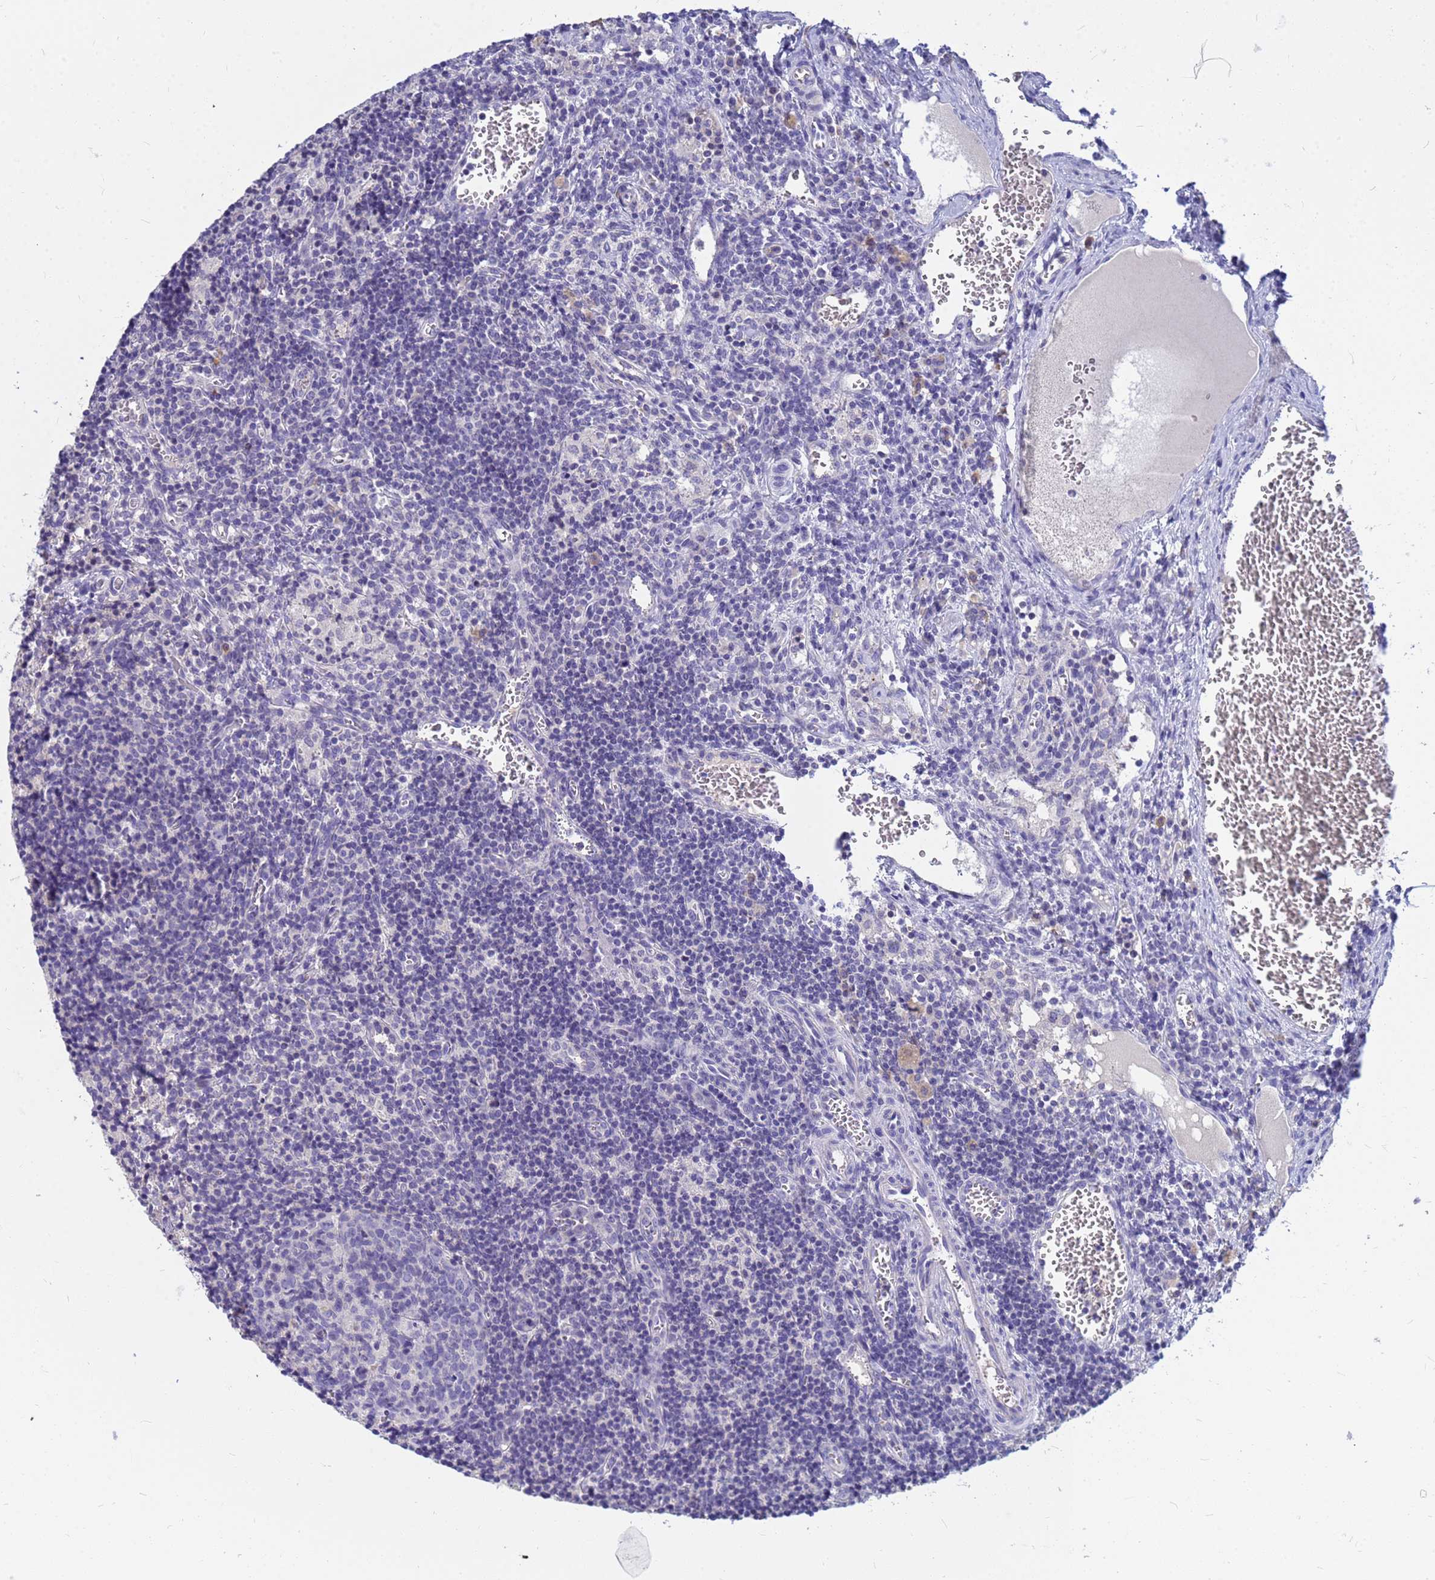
{"staining": {"intensity": "negative", "quantity": "none", "location": "none"}, "tissue": "lymph node", "cell_type": "Germinal center cells", "image_type": "normal", "snomed": [{"axis": "morphology", "description": "Normal tissue, NOS"}, {"axis": "topography", "description": "Lymph node"}], "caption": "This is a histopathology image of immunohistochemistry staining of benign lymph node, which shows no positivity in germinal center cells. The staining is performed using DAB (3,3'-diaminobenzidine) brown chromogen with nuclei counter-stained in using hematoxylin.", "gene": "DPRX", "patient": {"sex": "female", "age": 37}}